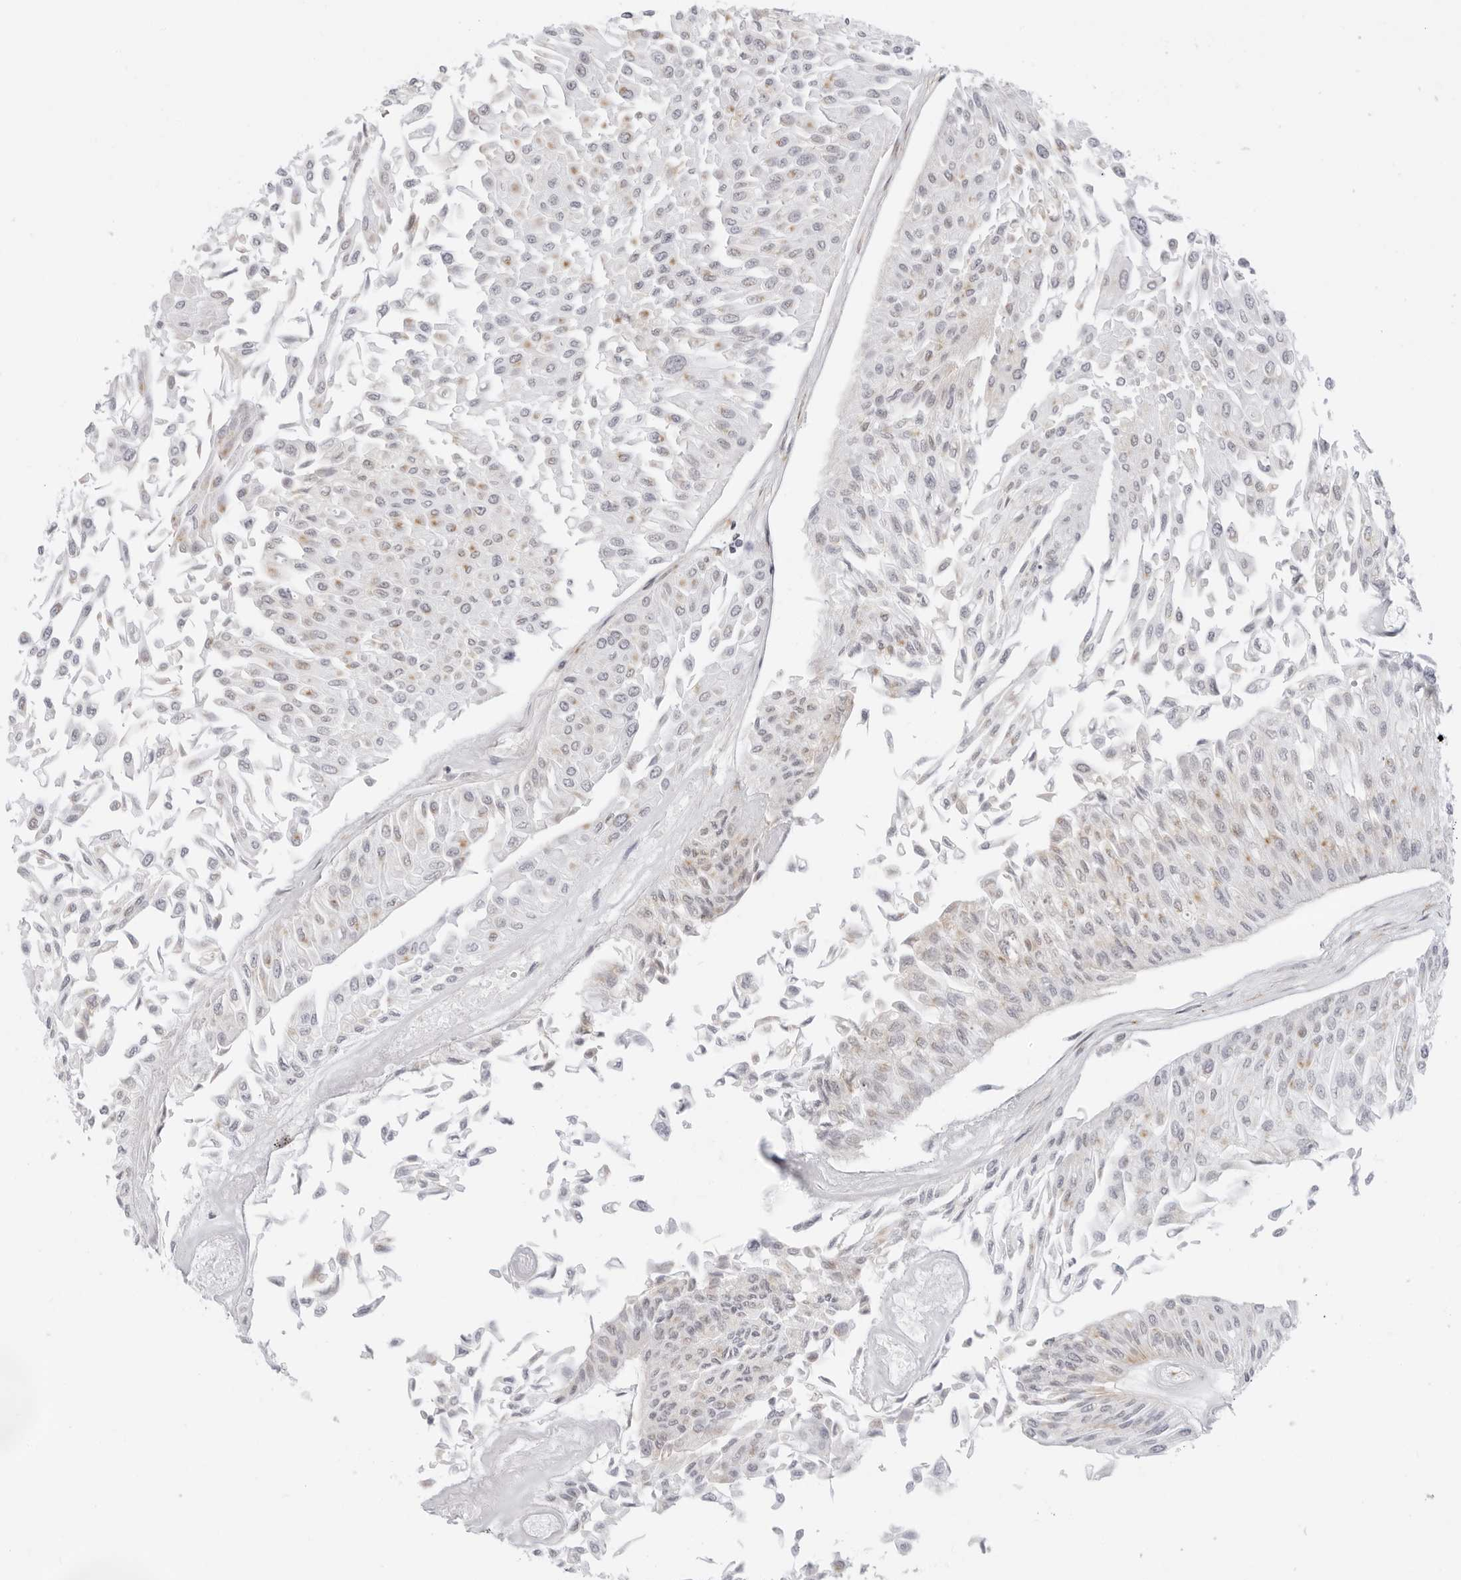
{"staining": {"intensity": "moderate", "quantity": "<25%", "location": "cytoplasmic/membranous"}, "tissue": "urothelial cancer", "cell_type": "Tumor cells", "image_type": "cancer", "snomed": [{"axis": "morphology", "description": "Urothelial carcinoma, Low grade"}, {"axis": "topography", "description": "Urinary bladder"}], "caption": "Immunohistochemistry (IHC) (DAB) staining of urothelial cancer reveals moderate cytoplasmic/membranous protein expression in about <25% of tumor cells.", "gene": "CIART", "patient": {"sex": "male", "age": 67}}